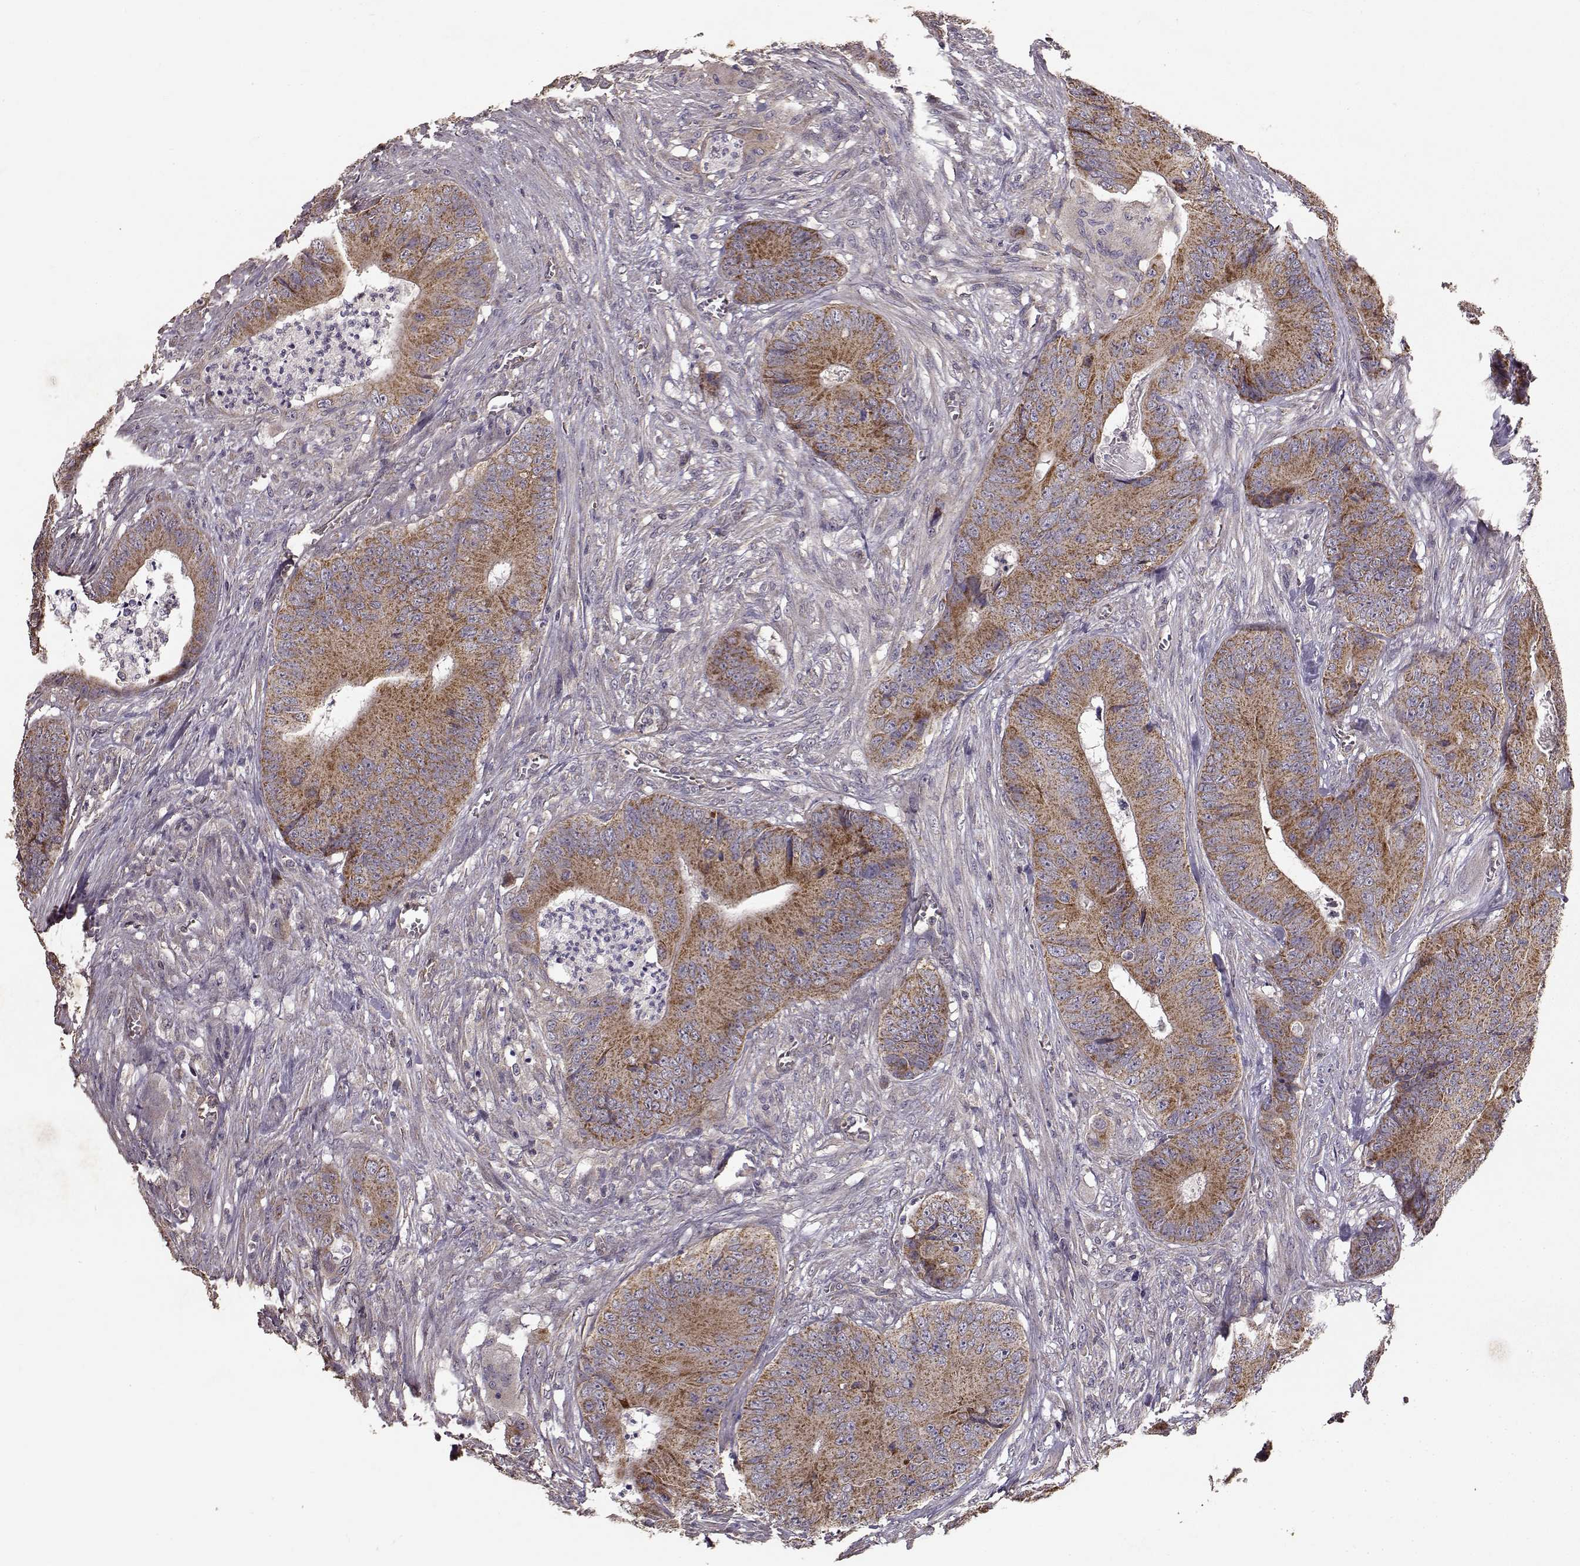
{"staining": {"intensity": "moderate", "quantity": ">75%", "location": "cytoplasmic/membranous"}, "tissue": "colorectal cancer", "cell_type": "Tumor cells", "image_type": "cancer", "snomed": [{"axis": "morphology", "description": "Adenocarcinoma, NOS"}, {"axis": "topography", "description": "Colon"}], "caption": "Colorectal cancer stained with immunohistochemistry (IHC) exhibits moderate cytoplasmic/membranous staining in approximately >75% of tumor cells.", "gene": "ERBB3", "patient": {"sex": "male", "age": 84}}